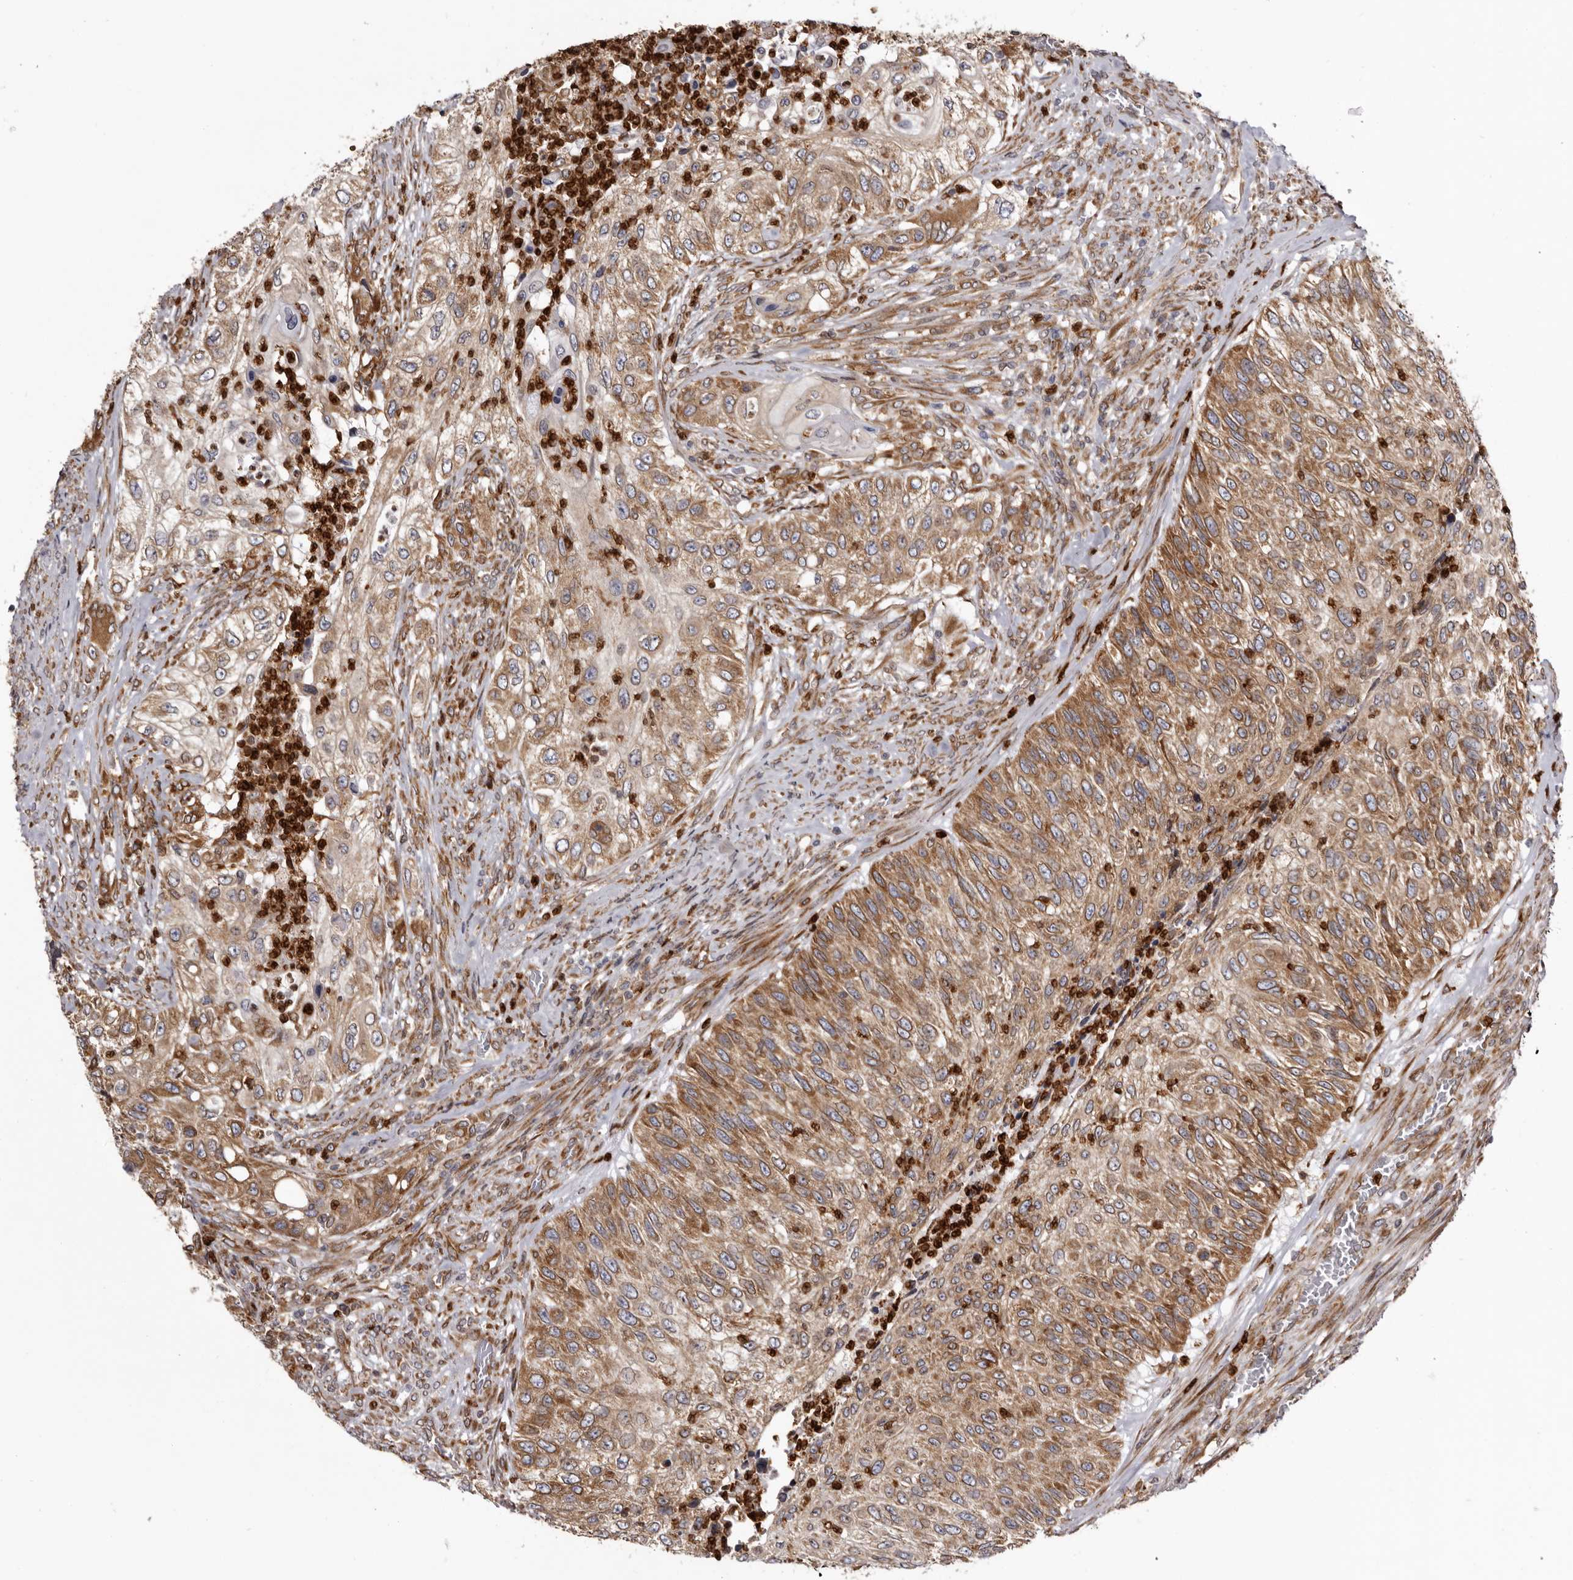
{"staining": {"intensity": "moderate", "quantity": ">75%", "location": "cytoplasmic/membranous"}, "tissue": "urothelial cancer", "cell_type": "Tumor cells", "image_type": "cancer", "snomed": [{"axis": "morphology", "description": "Urothelial carcinoma, High grade"}, {"axis": "topography", "description": "Urinary bladder"}], "caption": "Immunohistochemical staining of urothelial carcinoma (high-grade) exhibits medium levels of moderate cytoplasmic/membranous protein expression in approximately >75% of tumor cells.", "gene": "C4orf3", "patient": {"sex": "female", "age": 60}}